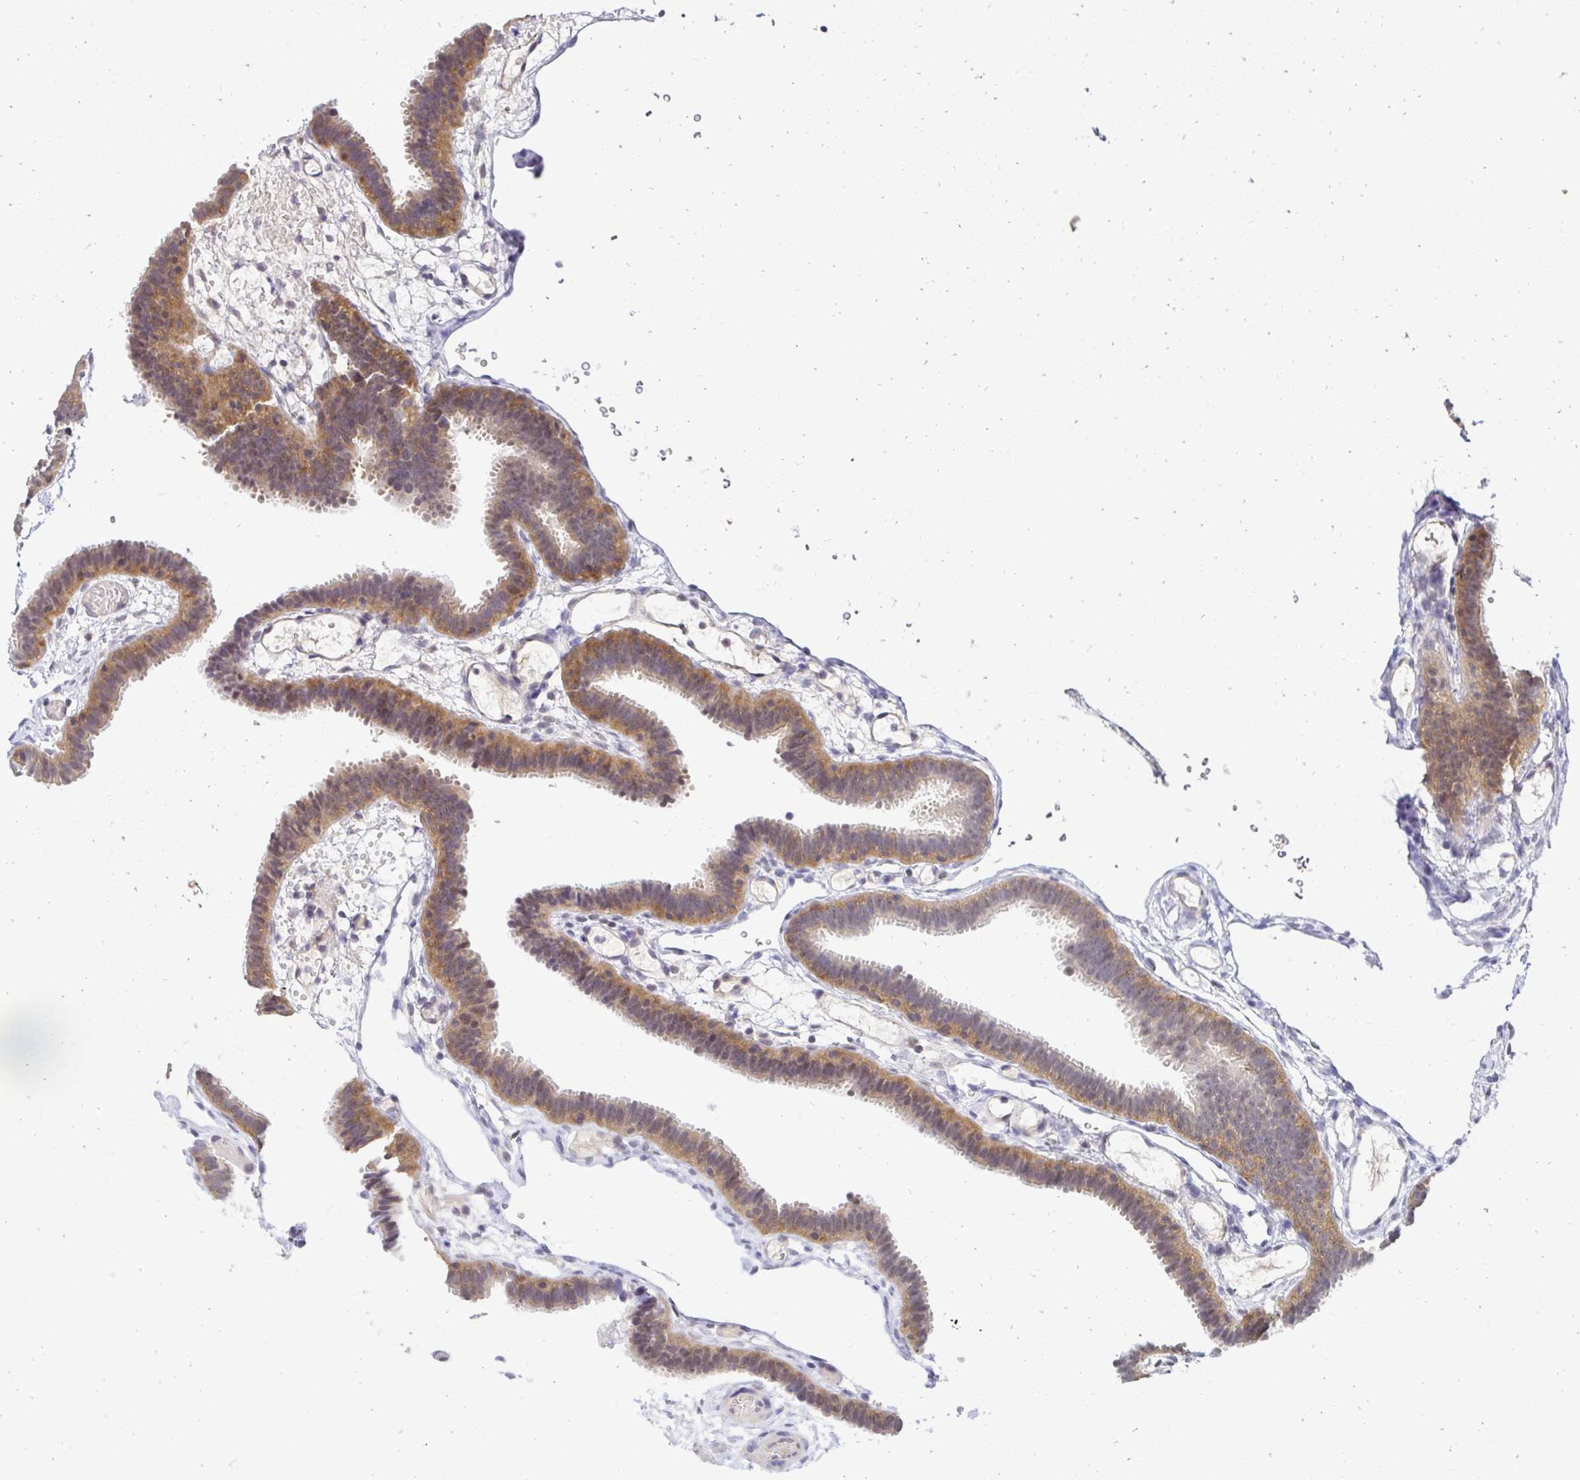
{"staining": {"intensity": "moderate", "quantity": ">75%", "location": "cytoplasmic/membranous,nuclear"}, "tissue": "fallopian tube", "cell_type": "Glandular cells", "image_type": "normal", "snomed": [{"axis": "morphology", "description": "Normal tissue, NOS"}, {"axis": "topography", "description": "Fallopian tube"}], "caption": "Immunohistochemistry (IHC) staining of normal fallopian tube, which shows medium levels of moderate cytoplasmic/membranous,nuclear positivity in about >75% of glandular cells indicating moderate cytoplasmic/membranous,nuclear protein positivity. The staining was performed using DAB (3,3'-diaminobenzidine) (brown) for protein detection and nuclei were counterstained in hematoxylin (blue).", "gene": "PSMA4", "patient": {"sex": "female", "age": 37}}